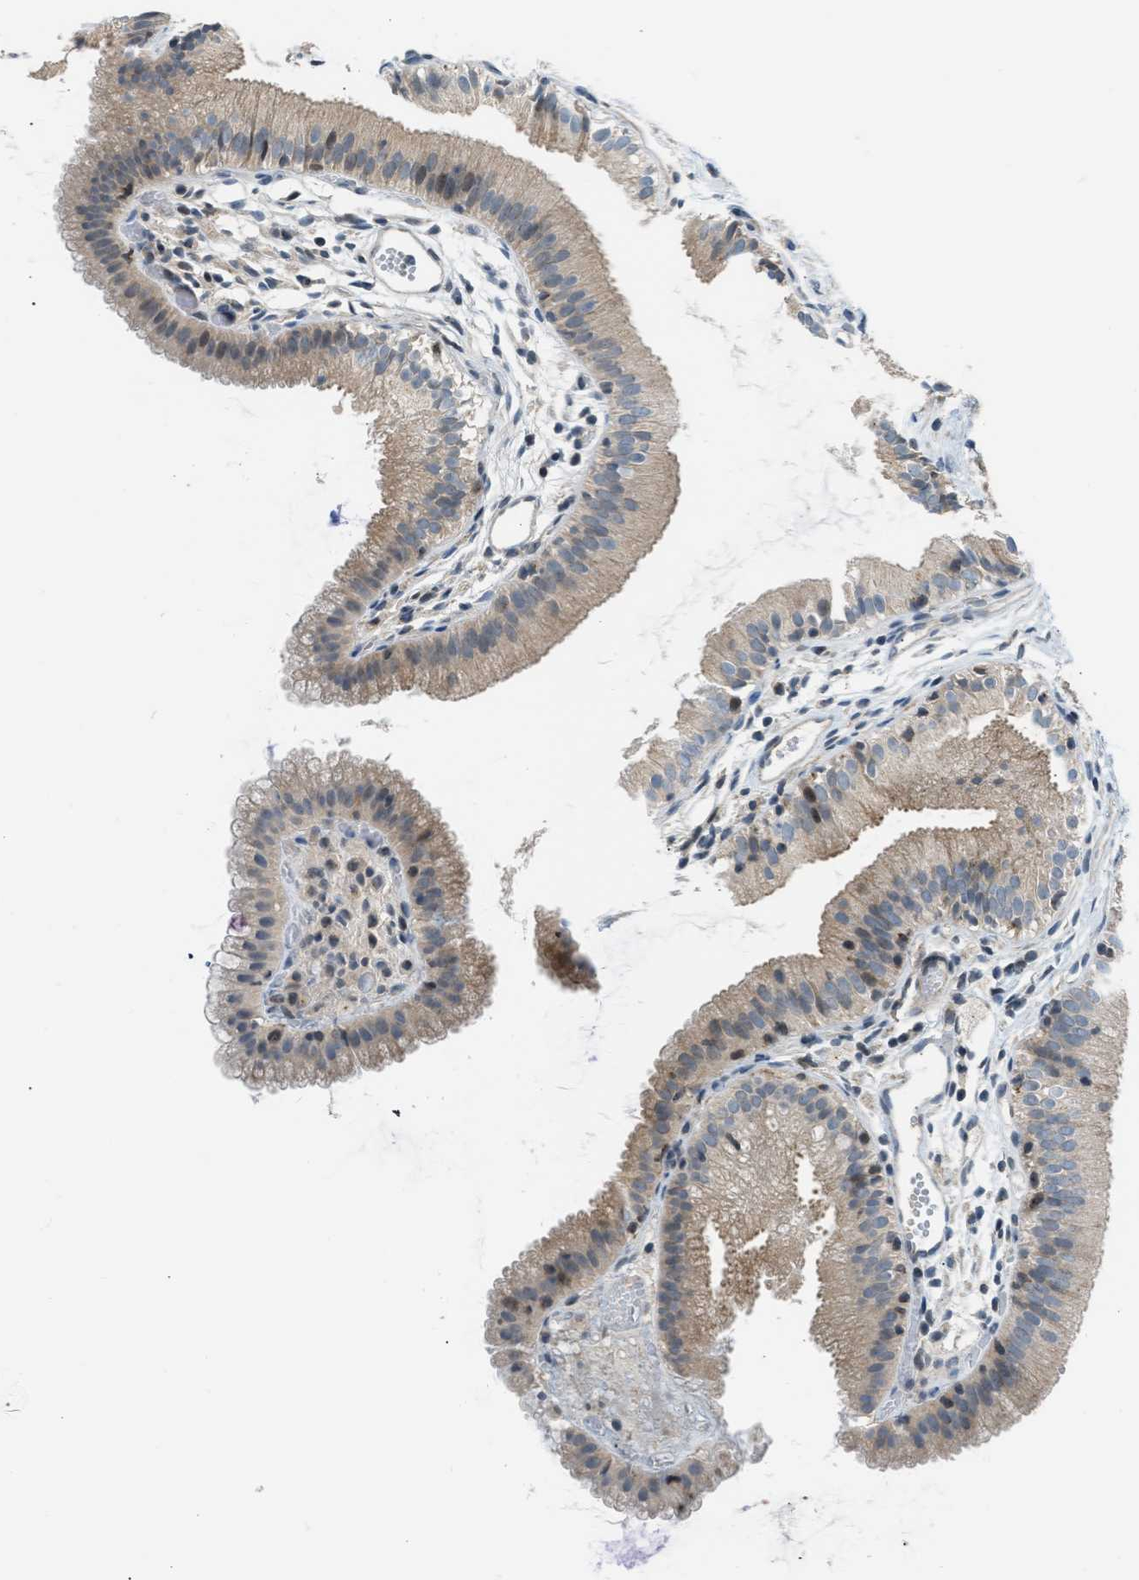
{"staining": {"intensity": "moderate", "quantity": "25%-75%", "location": "cytoplasmic/membranous,nuclear"}, "tissue": "gallbladder", "cell_type": "Glandular cells", "image_type": "normal", "snomed": [{"axis": "morphology", "description": "Normal tissue, NOS"}, {"axis": "topography", "description": "Gallbladder"}], "caption": "Immunohistochemical staining of benign gallbladder shows moderate cytoplasmic/membranous,nuclear protein expression in about 25%-75% of glandular cells. (Stains: DAB in brown, nuclei in blue, Microscopy: brightfield microscopy at high magnification).", "gene": "TTBK2", "patient": {"sex": "female", "age": 26}}